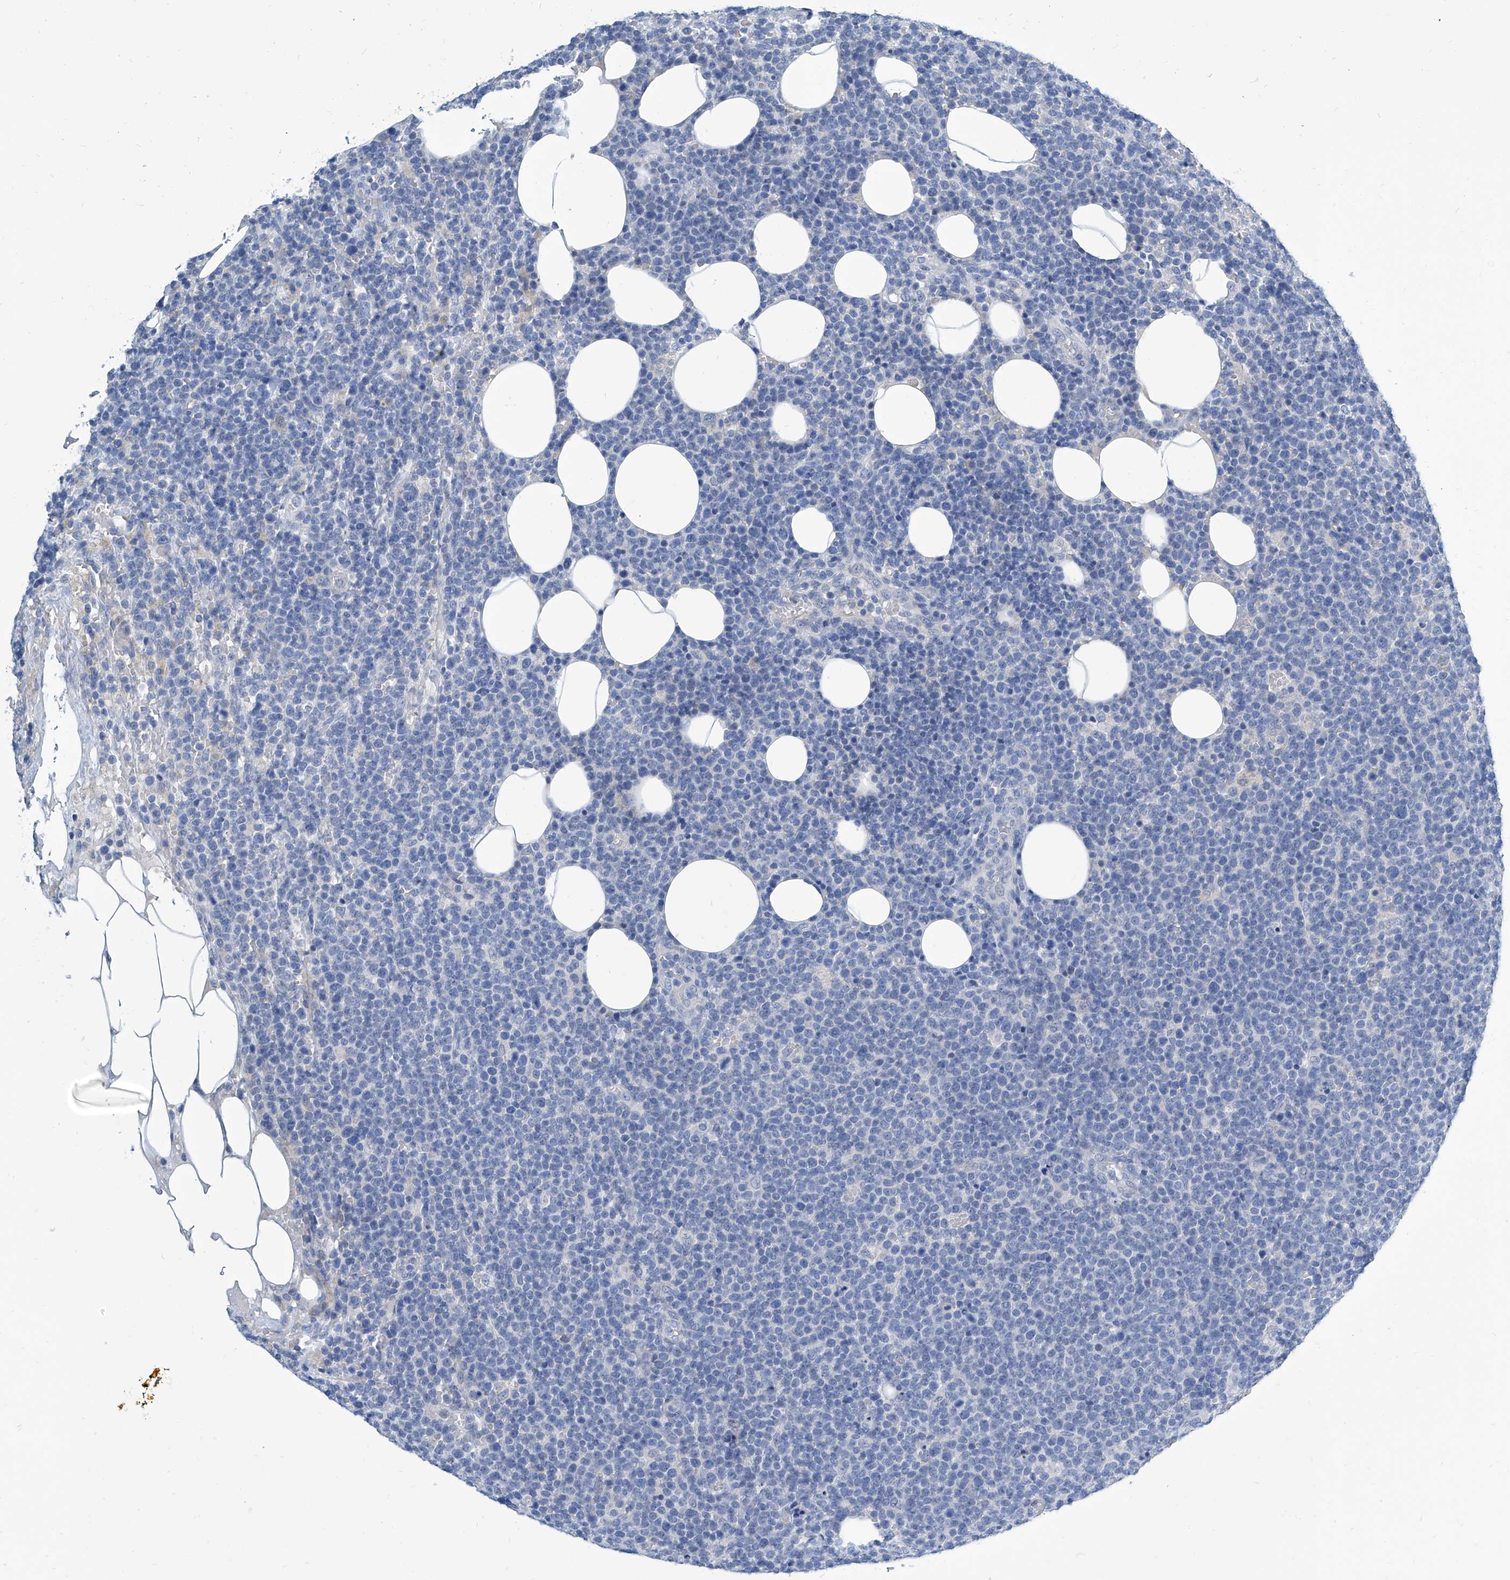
{"staining": {"intensity": "negative", "quantity": "none", "location": "none"}, "tissue": "lymphoma", "cell_type": "Tumor cells", "image_type": "cancer", "snomed": [{"axis": "morphology", "description": "Malignant lymphoma, non-Hodgkin's type, High grade"}, {"axis": "topography", "description": "Lymph node"}], "caption": "A high-resolution photomicrograph shows IHC staining of malignant lymphoma, non-Hodgkin's type (high-grade), which displays no significant positivity in tumor cells. (Brightfield microscopy of DAB (3,3'-diaminobenzidine) IHC at high magnification).", "gene": "ZNF519", "patient": {"sex": "male", "age": 61}}